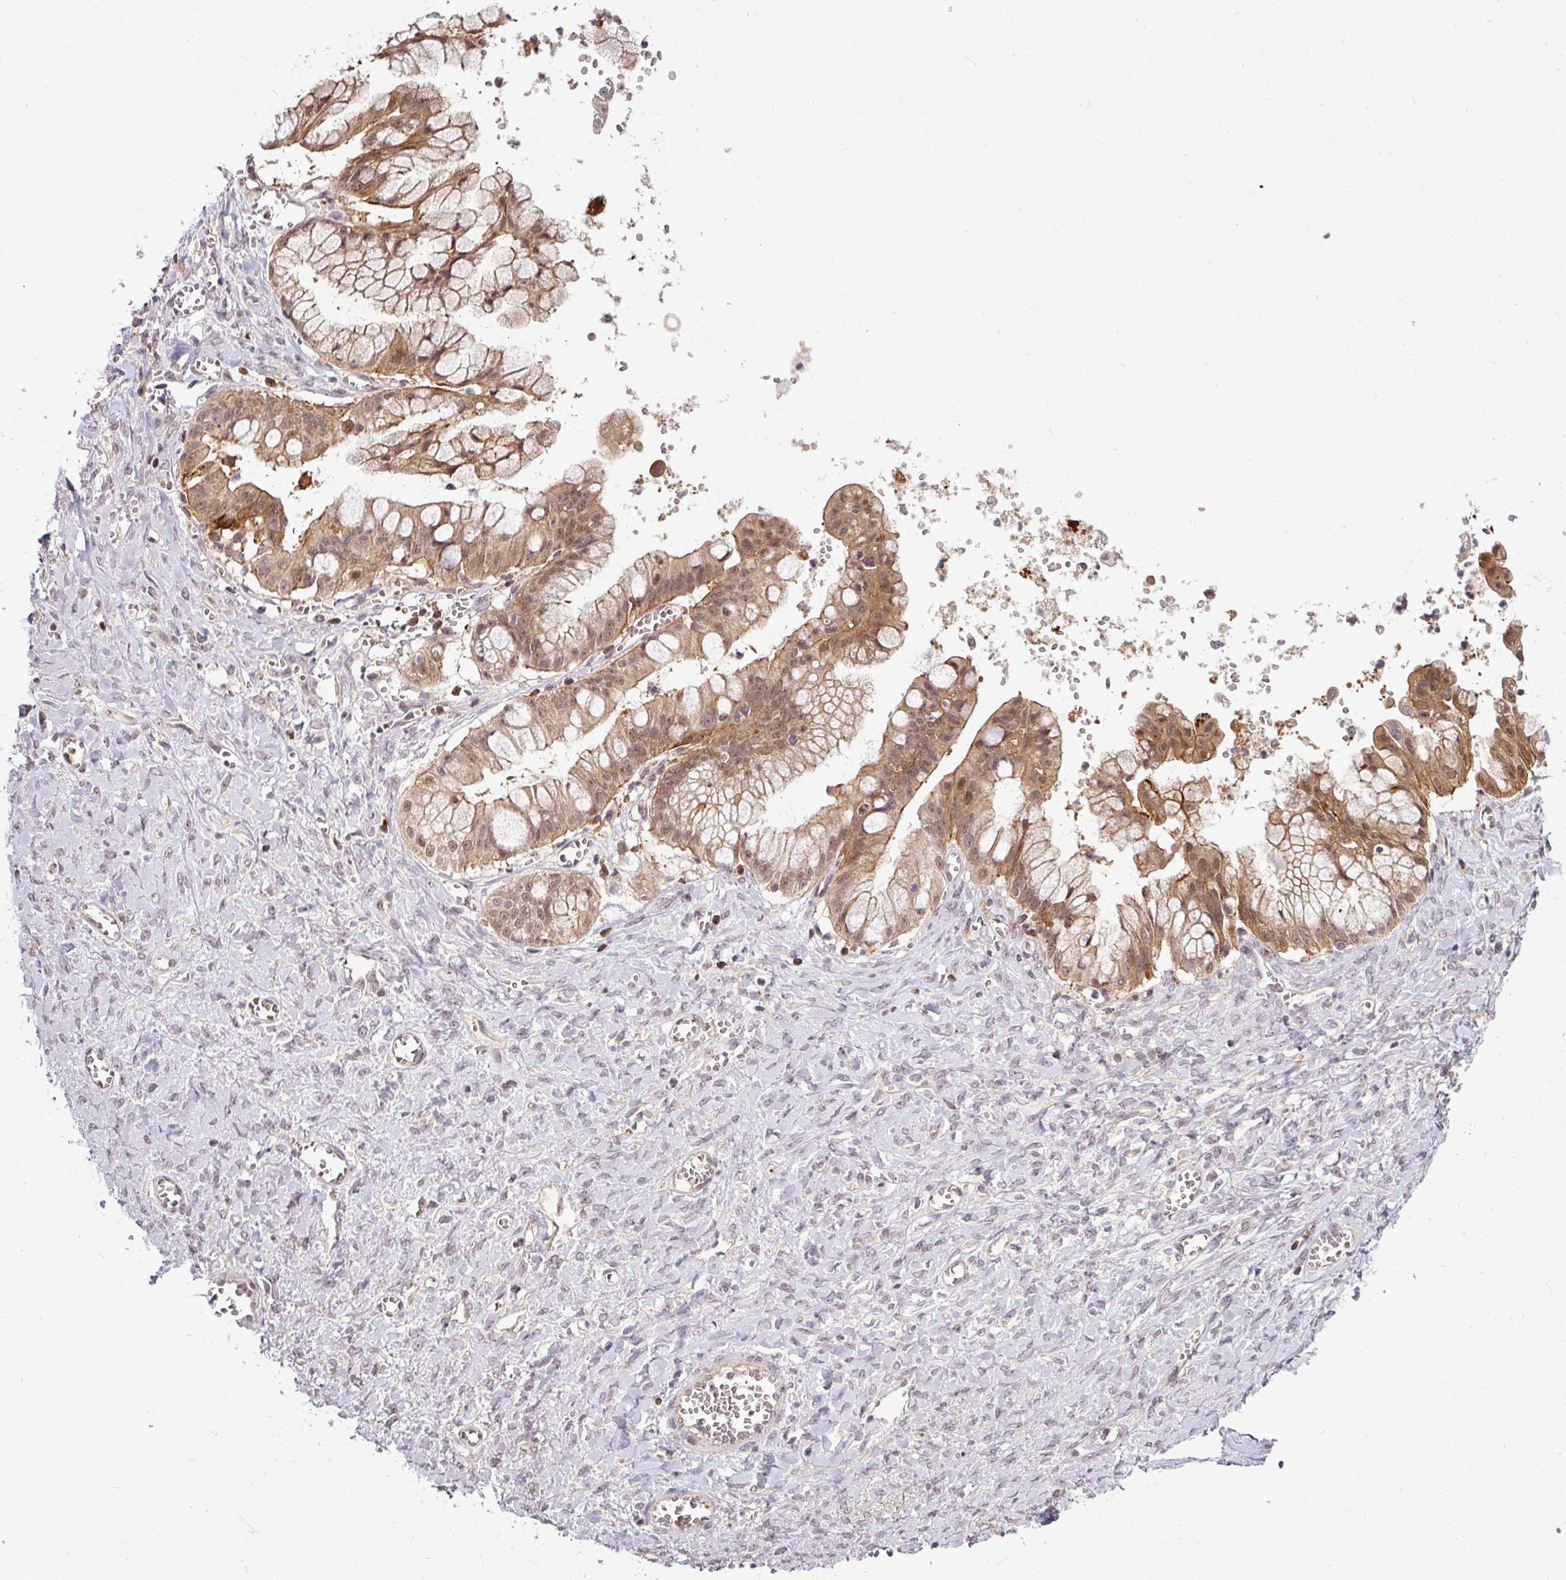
{"staining": {"intensity": "moderate", "quantity": ">75%", "location": "cytoplasmic/membranous,nuclear"}, "tissue": "ovarian cancer", "cell_type": "Tumor cells", "image_type": "cancer", "snomed": [{"axis": "morphology", "description": "Cystadenocarcinoma, mucinous, NOS"}, {"axis": "topography", "description": "Ovary"}], "caption": "Protein staining by immunohistochemistry (IHC) reveals moderate cytoplasmic/membranous and nuclear expression in about >75% of tumor cells in ovarian mucinous cystadenocarcinoma.", "gene": "TUSC3", "patient": {"sex": "female", "age": 70}}